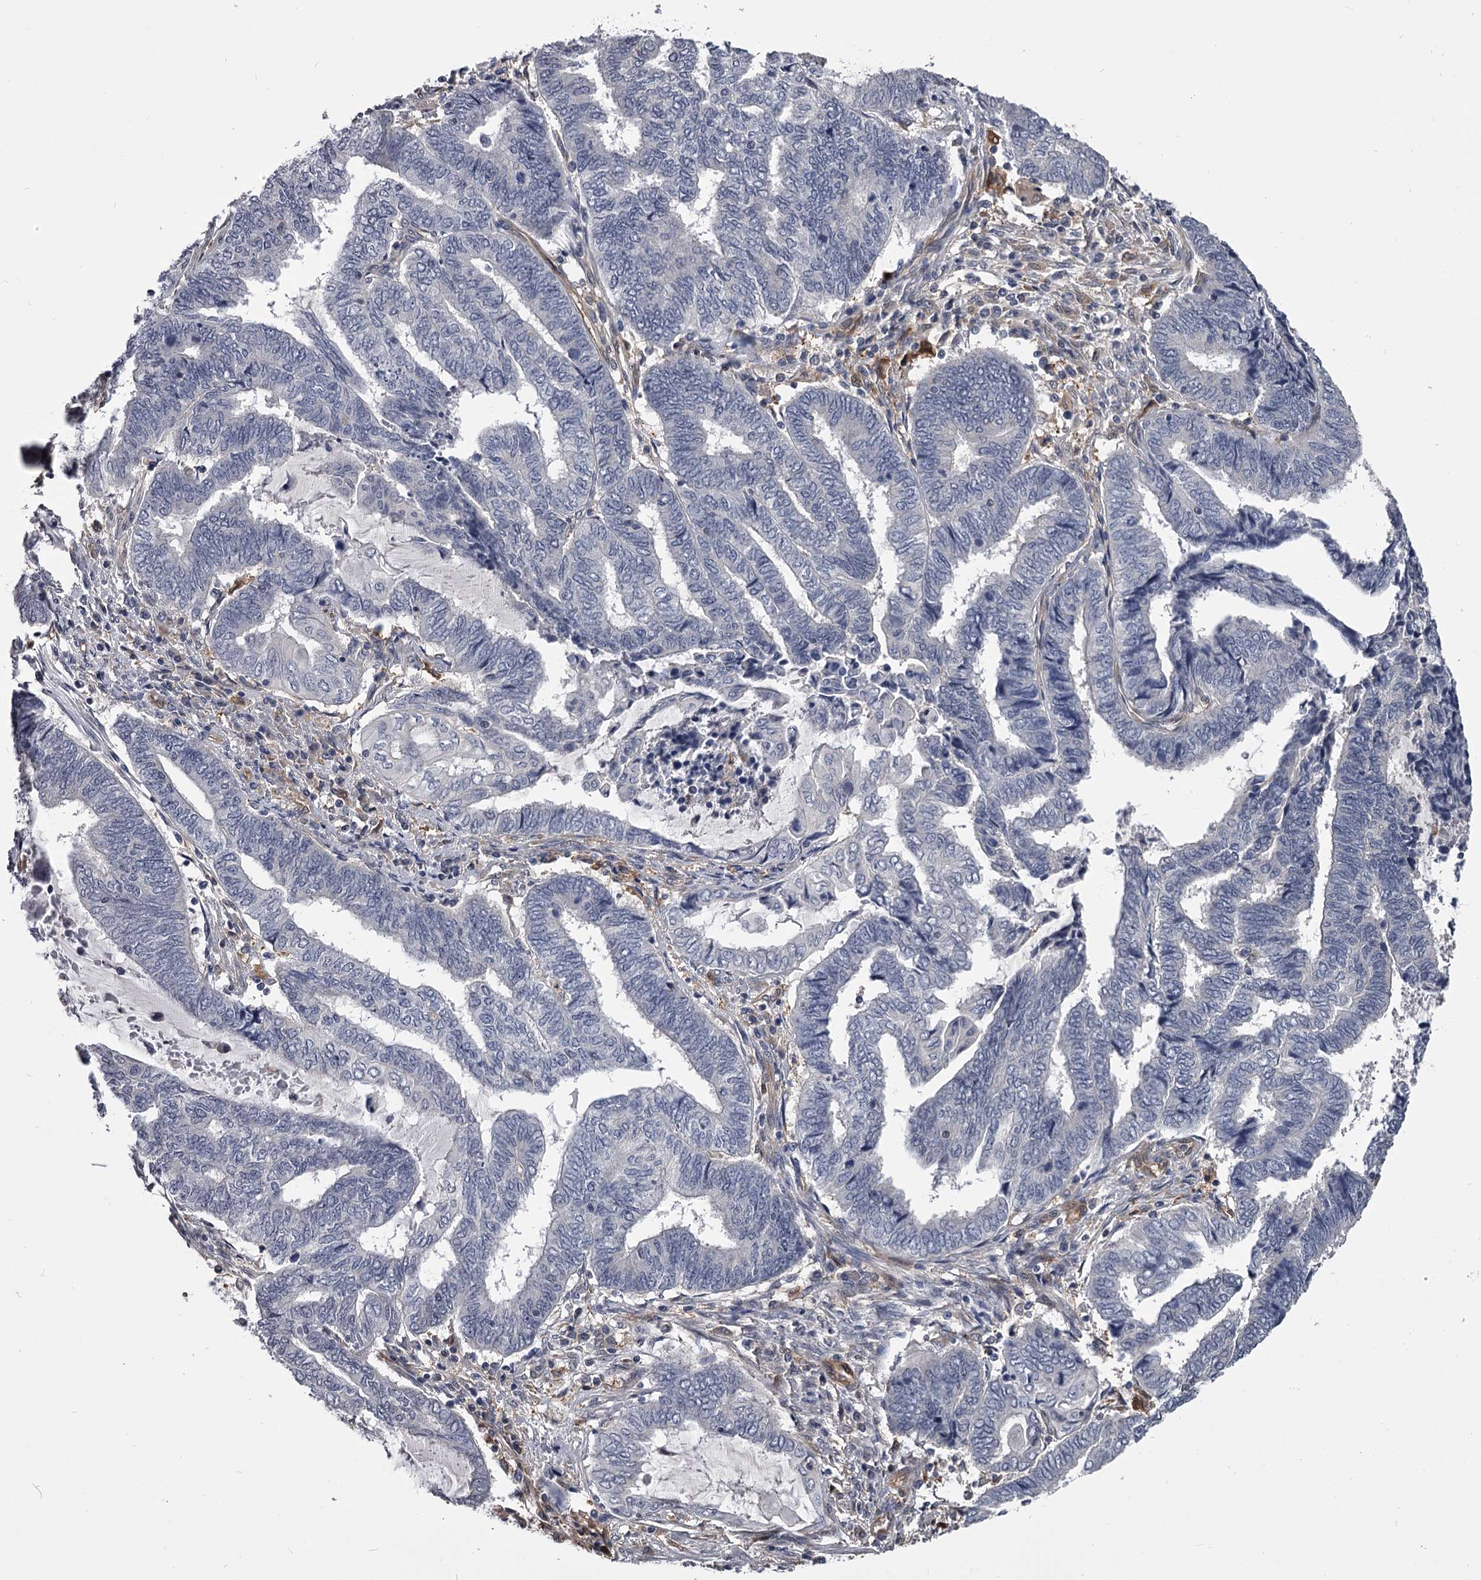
{"staining": {"intensity": "negative", "quantity": "none", "location": "none"}, "tissue": "endometrial cancer", "cell_type": "Tumor cells", "image_type": "cancer", "snomed": [{"axis": "morphology", "description": "Adenocarcinoma, NOS"}, {"axis": "topography", "description": "Uterus"}, {"axis": "topography", "description": "Endometrium"}], "caption": "Micrograph shows no protein staining in tumor cells of endometrial cancer (adenocarcinoma) tissue.", "gene": "GSTO1", "patient": {"sex": "female", "age": 70}}